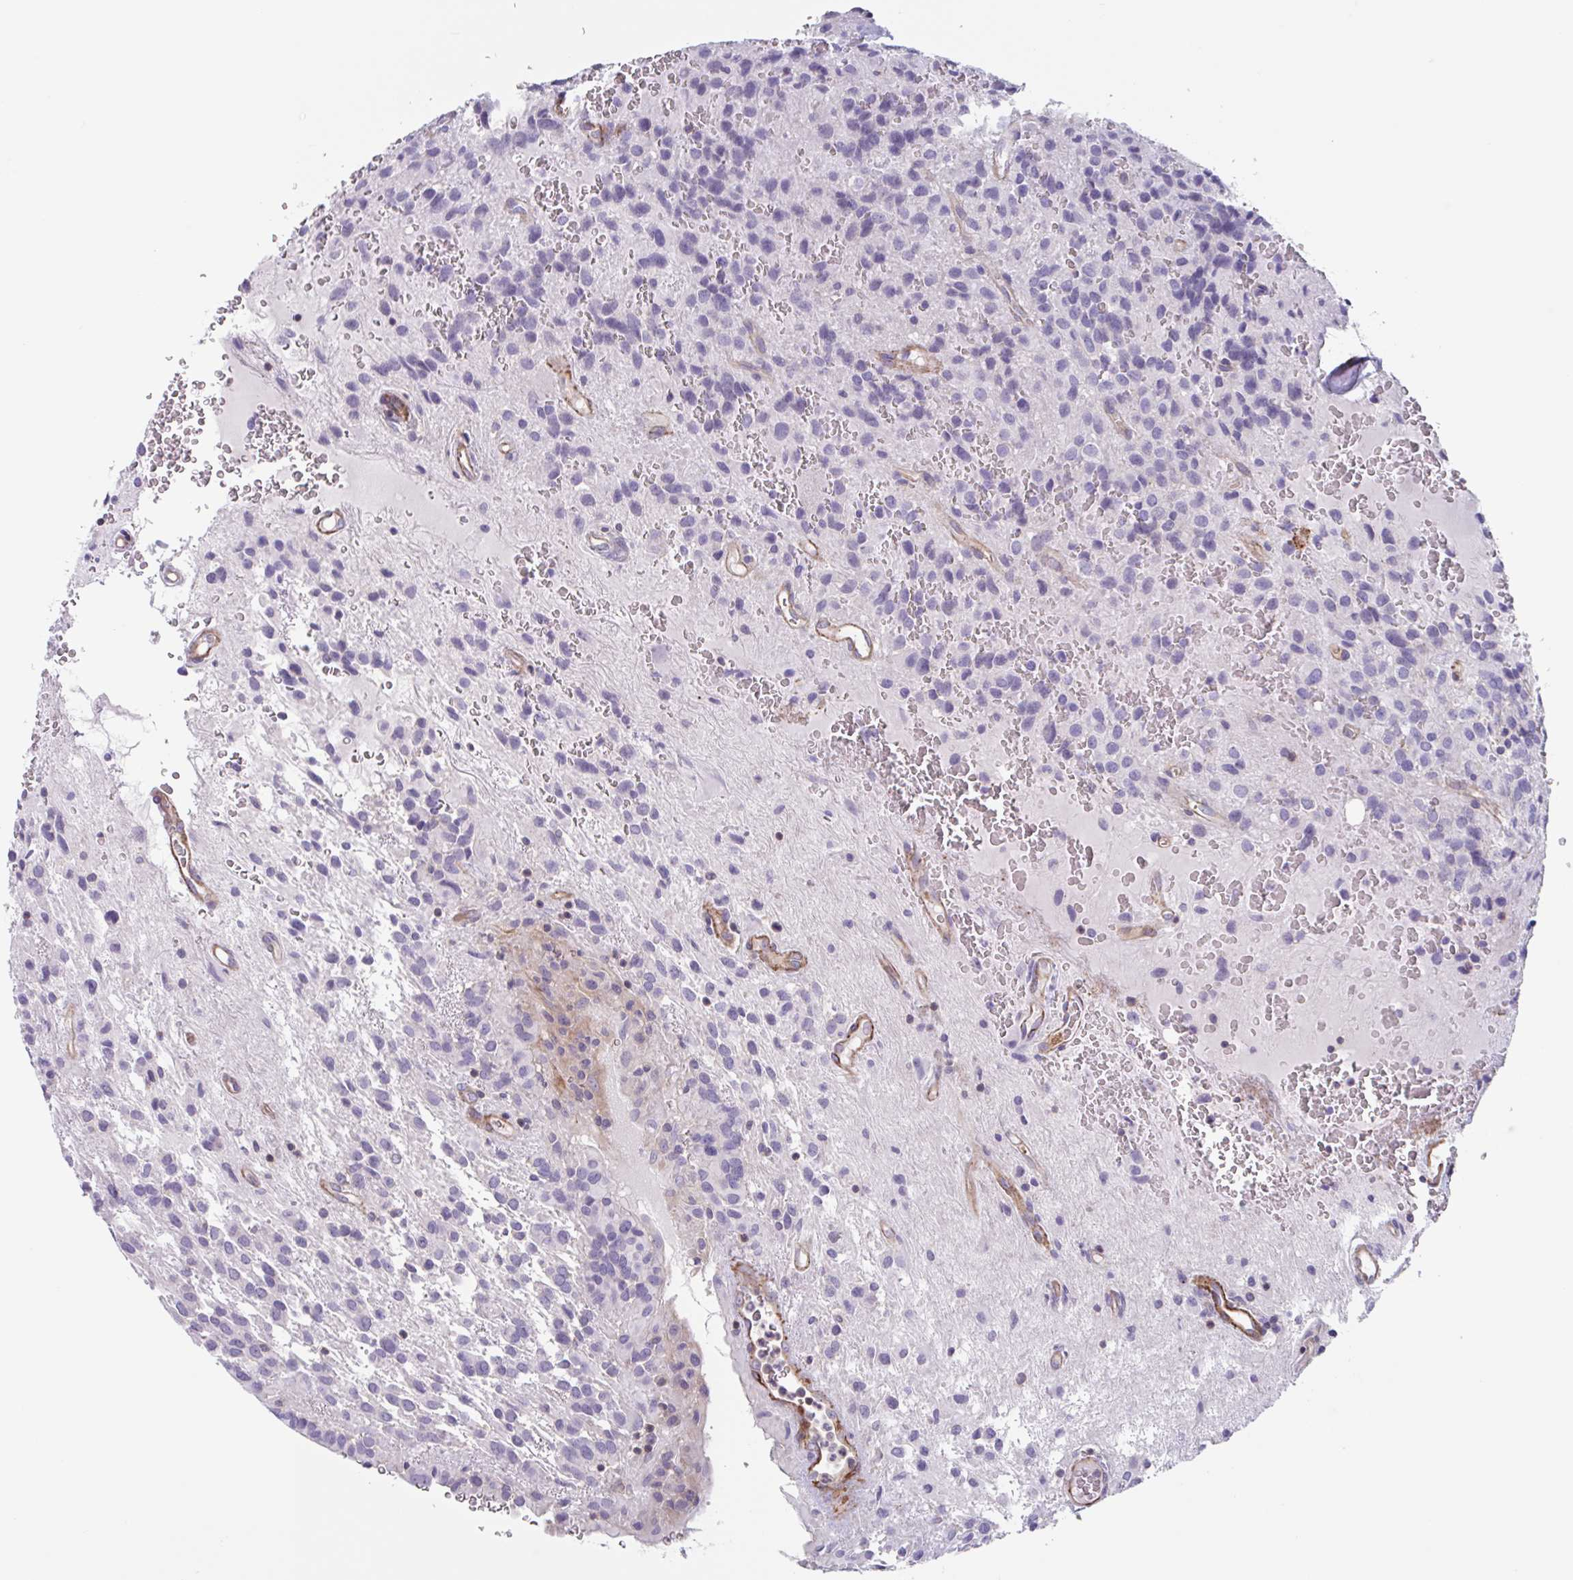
{"staining": {"intensity": "negative", "quantity": "none", "location": "none"}, "tissue": "glioma", "cell_type": "Tumor cells", "image_type": "cancer", "snomed": [{"axis": "morphology", "description": "Glioma, malignant, Low grade"}, {"axis": "topography", "description": "Brain"}], "caption": "High power microscopy image of an immunohistochemistry (IHC) image of malignant glioma (low-grade), revealing no significant staining in tumor cells.", "gene": "SHISA7", "patient": {"sex": "male", "age": 56}}